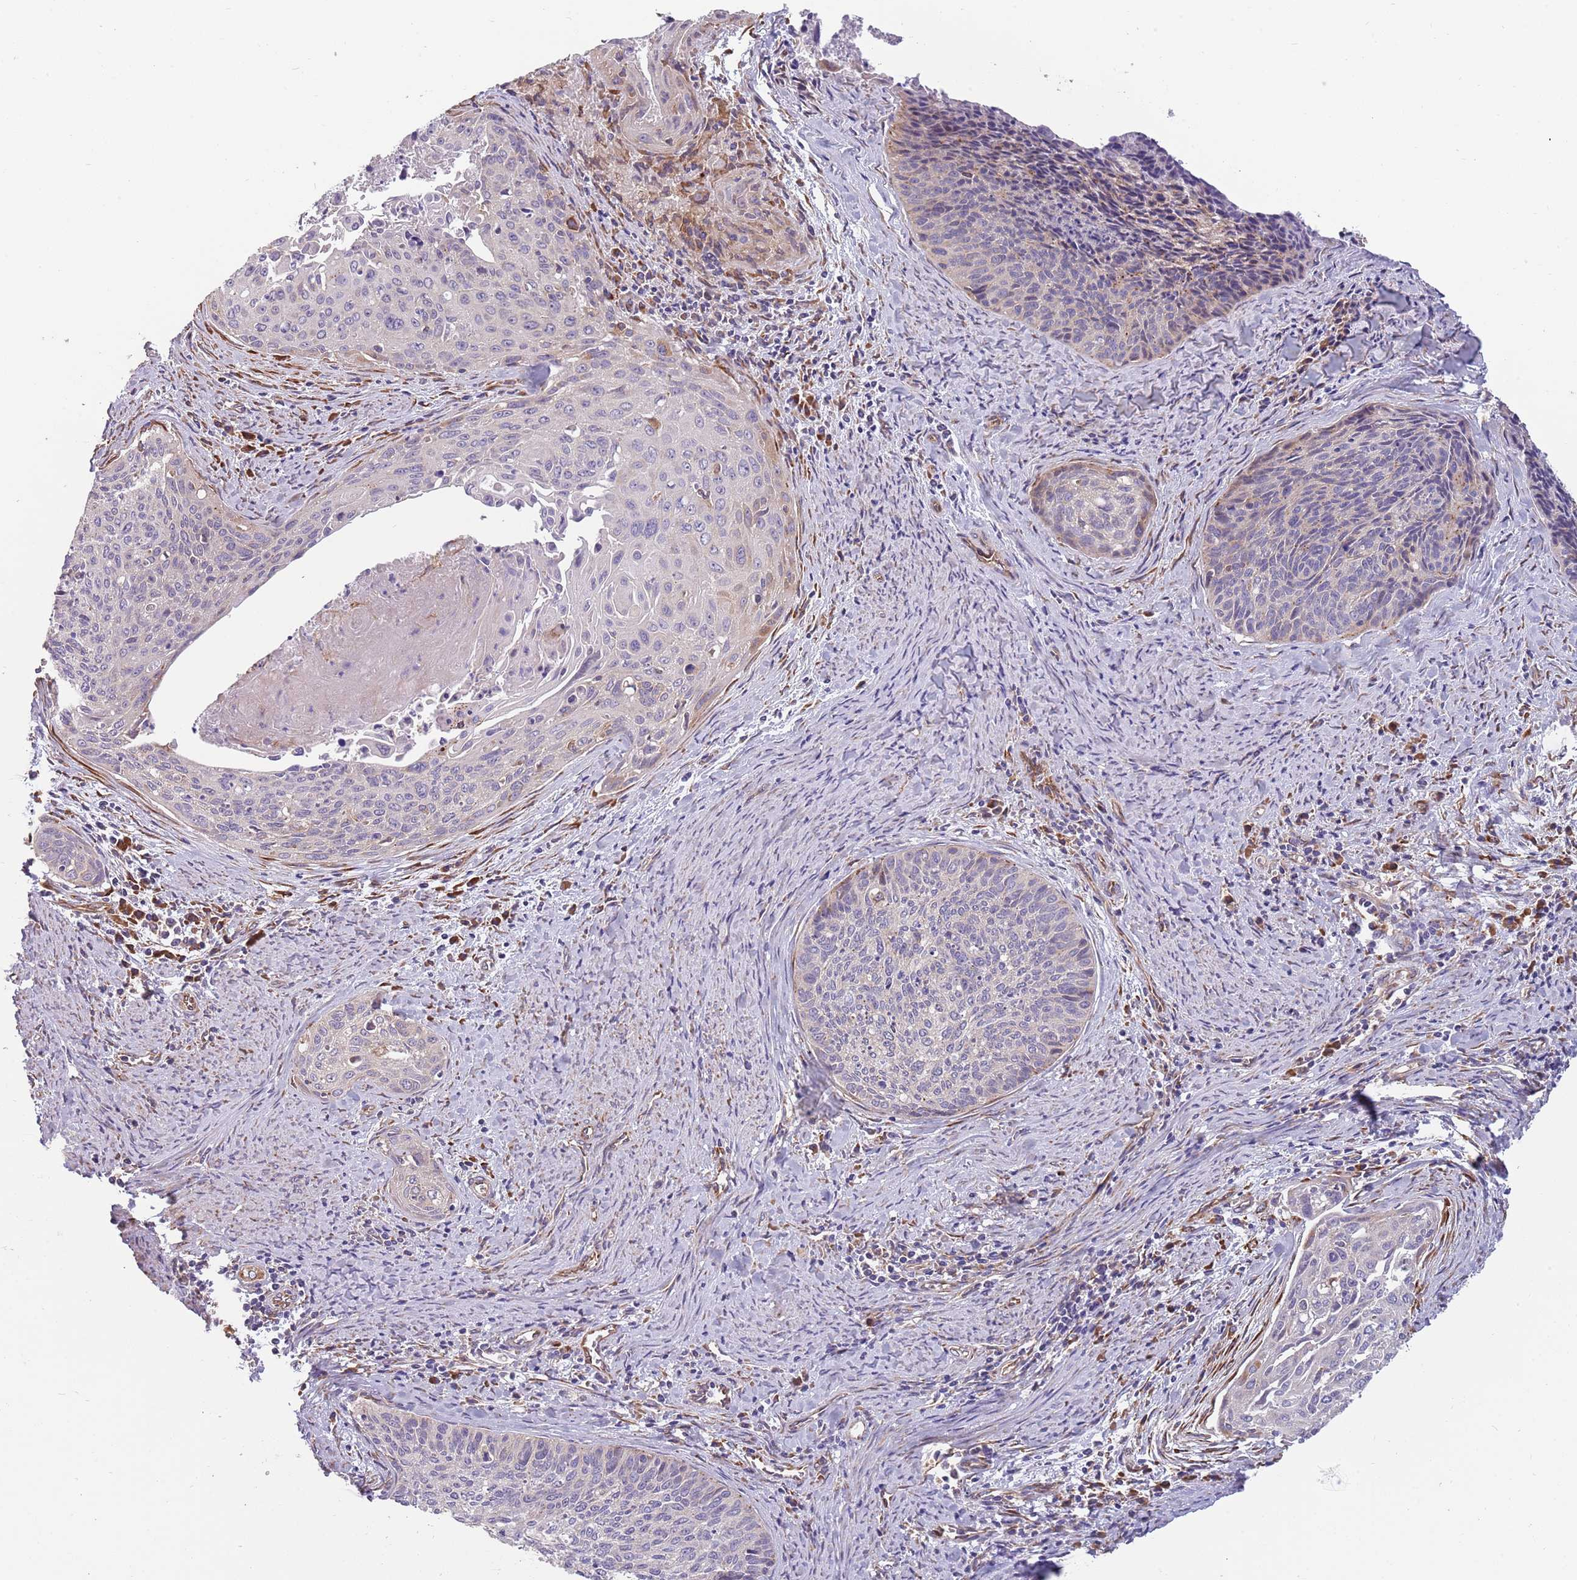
{"staining": {"intensity": "negative", "quantity": "none", "location": "none"}, "tissue": "cervical cancer", "cell_type": "Tumor cells", "image_type": "cancer", "snomed": [{"axis": "morphology", "description": "Squamous cell carcinoma, NOS"}, {"axis": "topography", "description": "Cervix"}], "caption": "Squamous cell carcinoma (cervical) was stained to show a protein in brown. There is no significant expression in tumor cells.", "gene": "ARMCX6", "patient": {"sex": "female", "age": 55}}